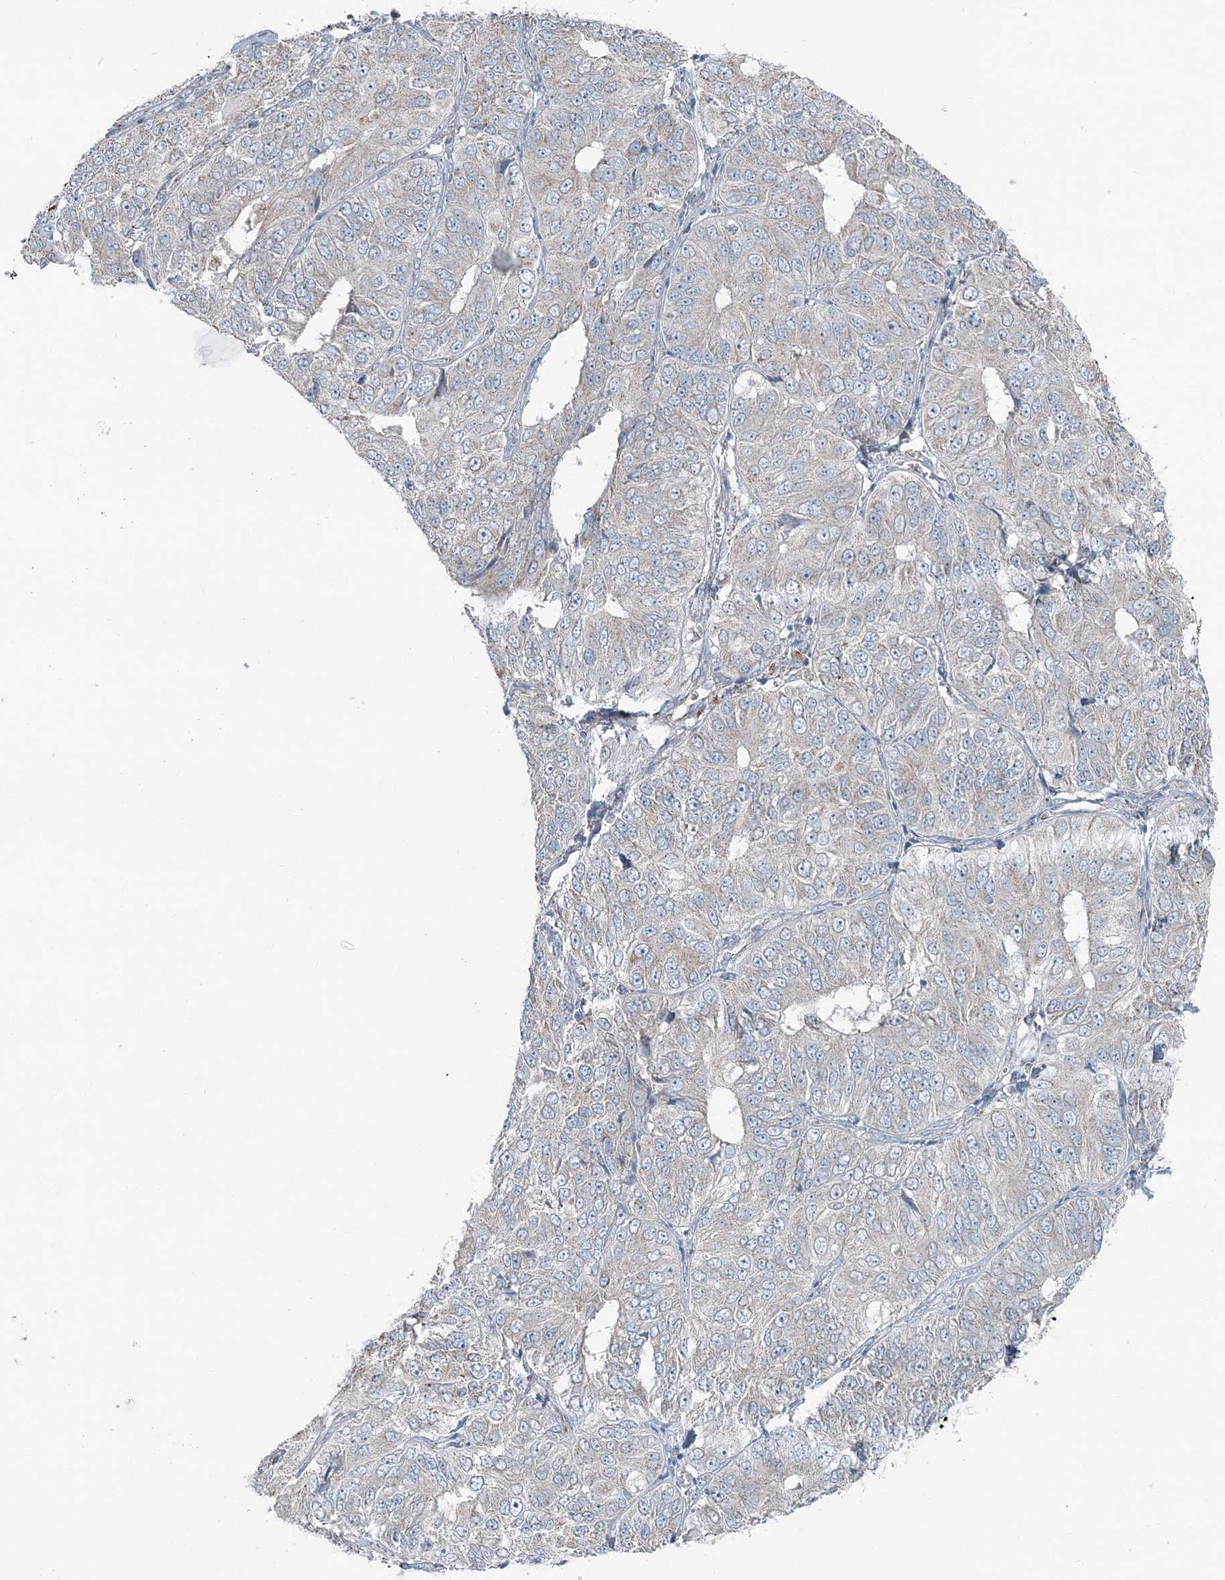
{"staining": {"intensity": "negative", "quantity": "none", "location": "none"}, "tissue": "ovarian cancer", "cell_type": "Tumor cells", "image_type": "cancer", "snomed": [{"axis": "morphology", "description": "Carcinoma, endometroid"}, {"axis": "topography", "description": "Ovary"}], "caption": "Immunohistochemistry (IHC) photomicrograph of ovarian cancer stained for a protein (brown), which exhibits no expression in tumor cells.", "gene": "SLC22A16", "patient": {"sex": "female", "age": 51}}